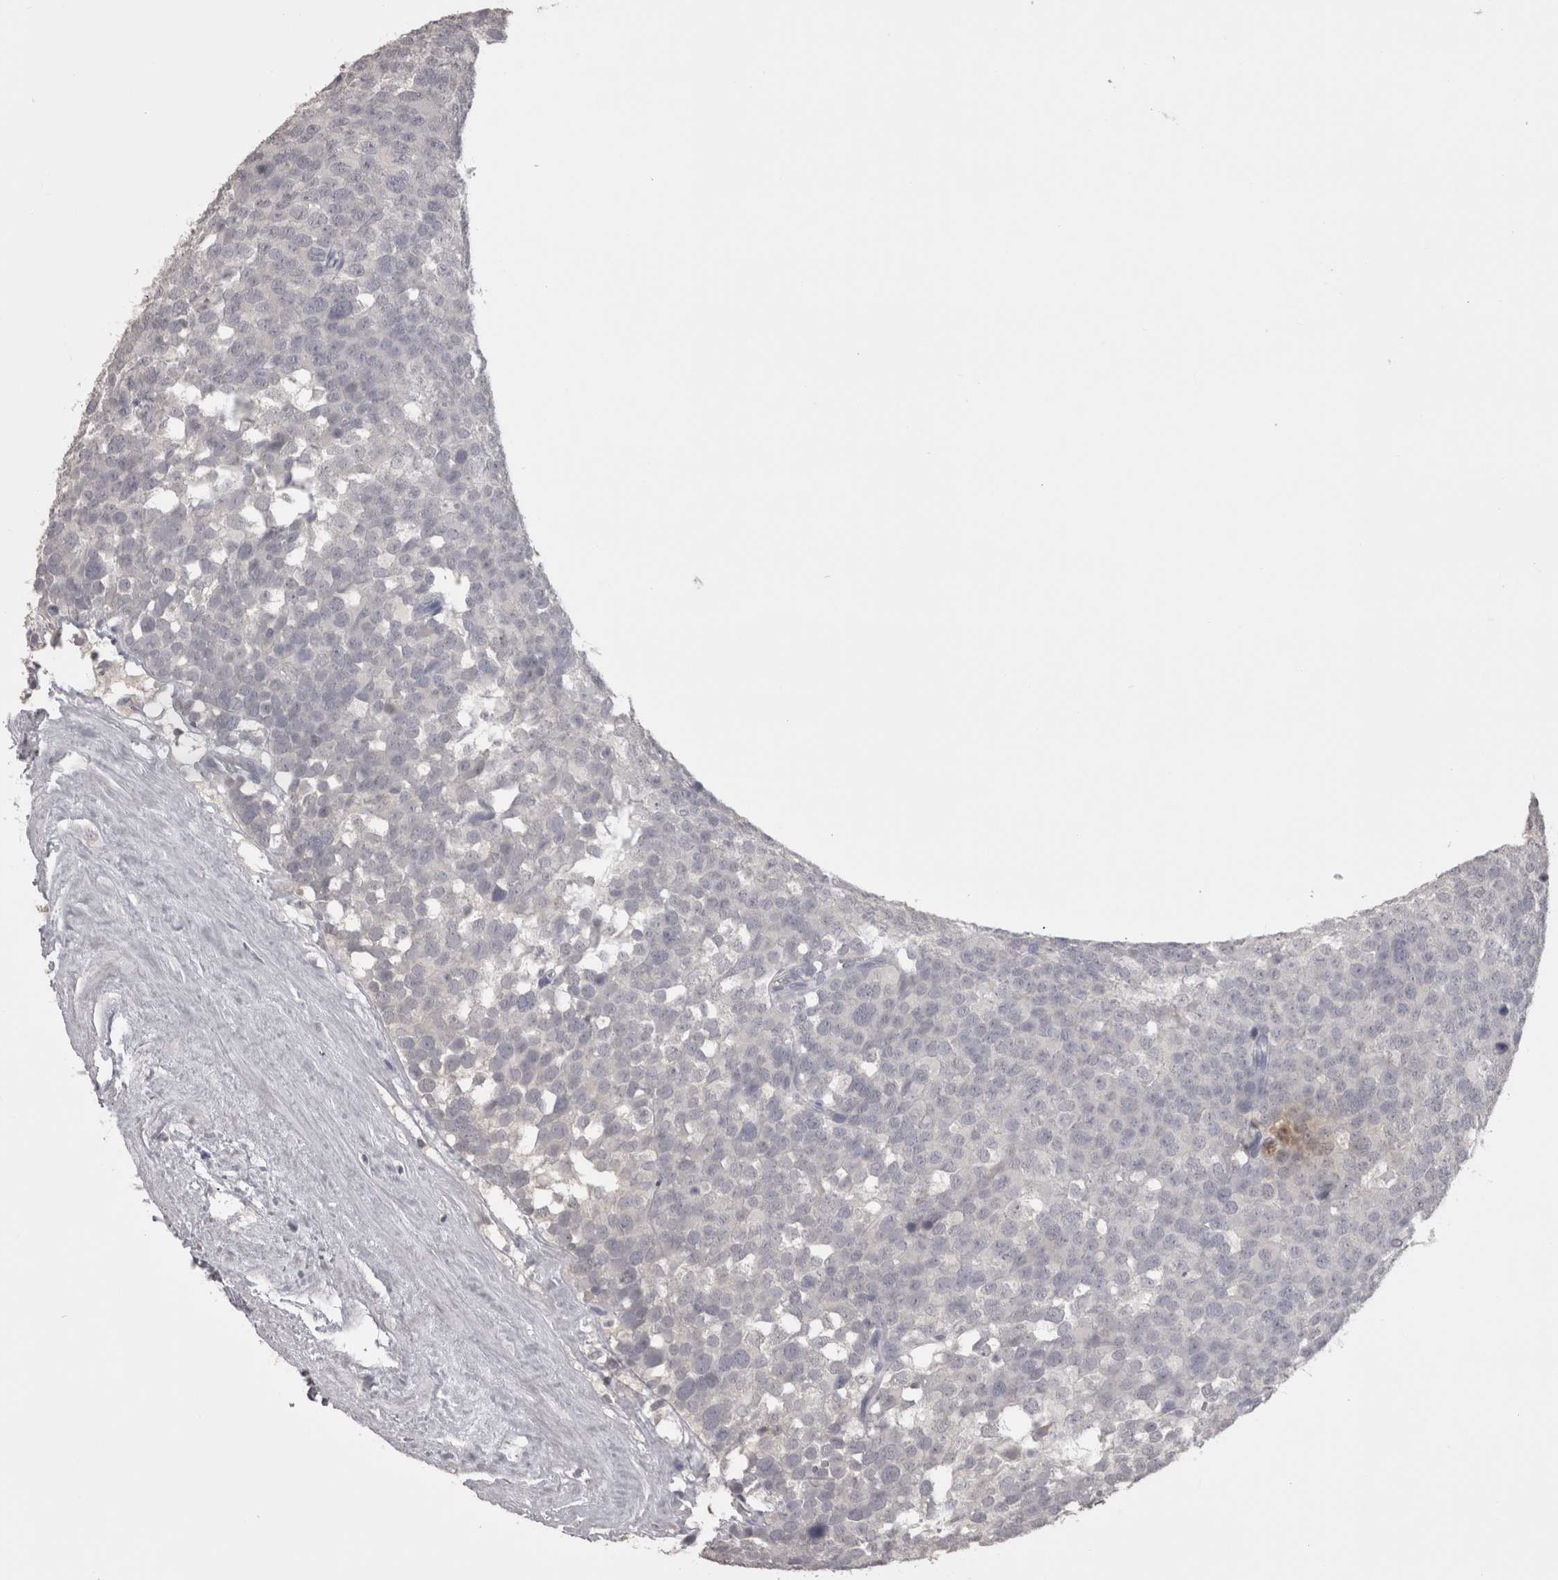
{"staining": {"intensity": "negative", "quantity": "none", "location": "none"}, "tissue": "testis cancer", "cell_type": "Tumor cells", "image_type": "cancer", "snomed": [{"axis": "morphology", "description": "Seminoma, NOS"}, {"axis": "topography", "description": "Testis"}], "caption": "DAB (3,3'-diaminobenzidine) immunohistochemical staining of testis seminoma shows no significant expression in tumor cells.", "gene": "LAX1", "patient": {"sex": "male", "age": 71}}